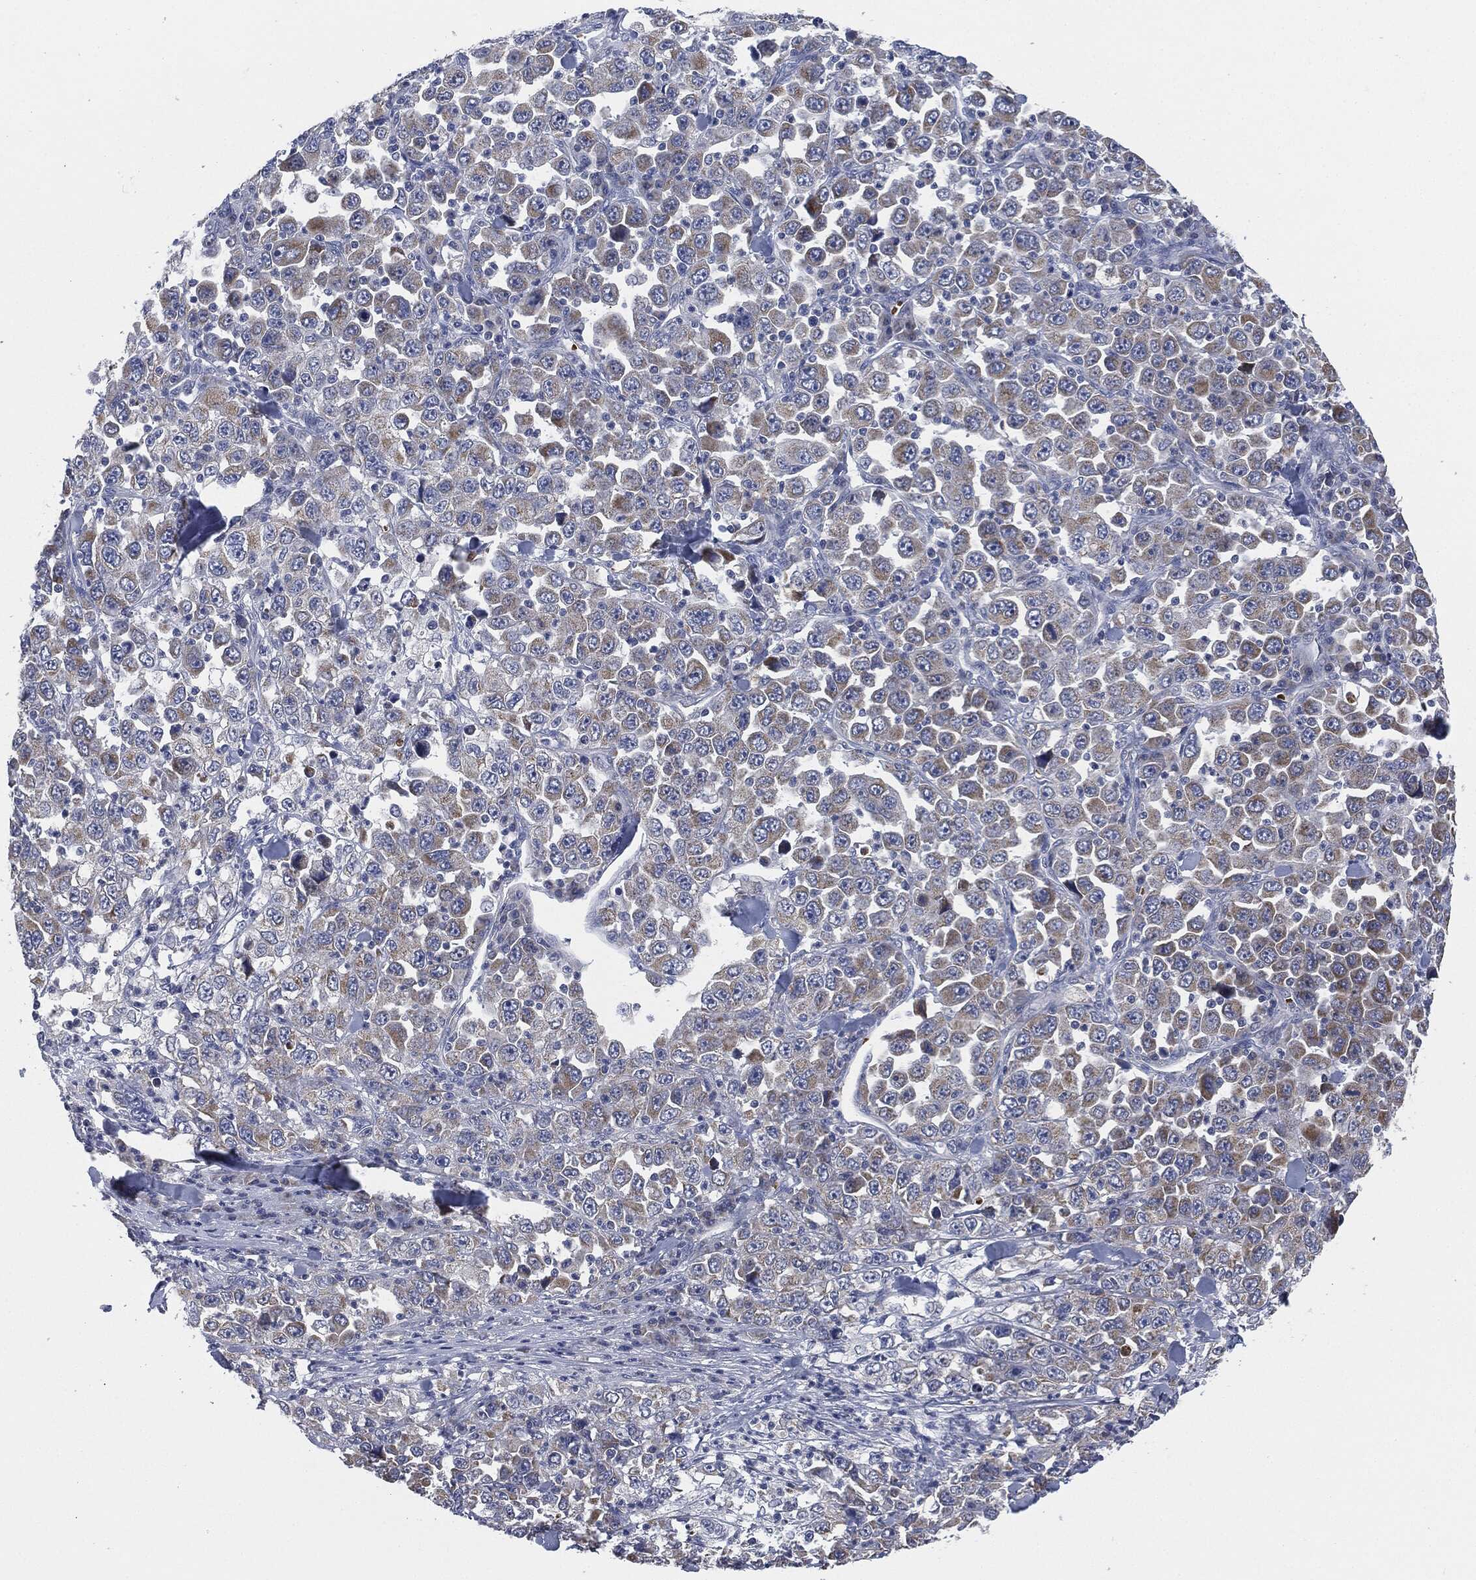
{"staining": {"intensity": "weak", "quantity": "25%-75%", "location": "cytoplasmic/membranous"}, "tissue": "stomach cancer", "cell_type": "Tumor cells", "image_type": "cancer", "snomed": [{"axis": "morphology", "description": "Normal tissue, NOS"}, {"axis": "morphology", "description": "Adenocarcinoma, NOS"}, {"axis": "topography", "description": "Stomach, upper"}, {"axis": "topography", "description": "Stomach"}], "caption": "Tumor cells display low levels of weak cytoplasmic/membranous expression in approximately 25%-75% of cells in stomach cancer (adenocarcinoma).", "gene": "SIGLEC9", "patient": {"sex": "male", "age": 59}}